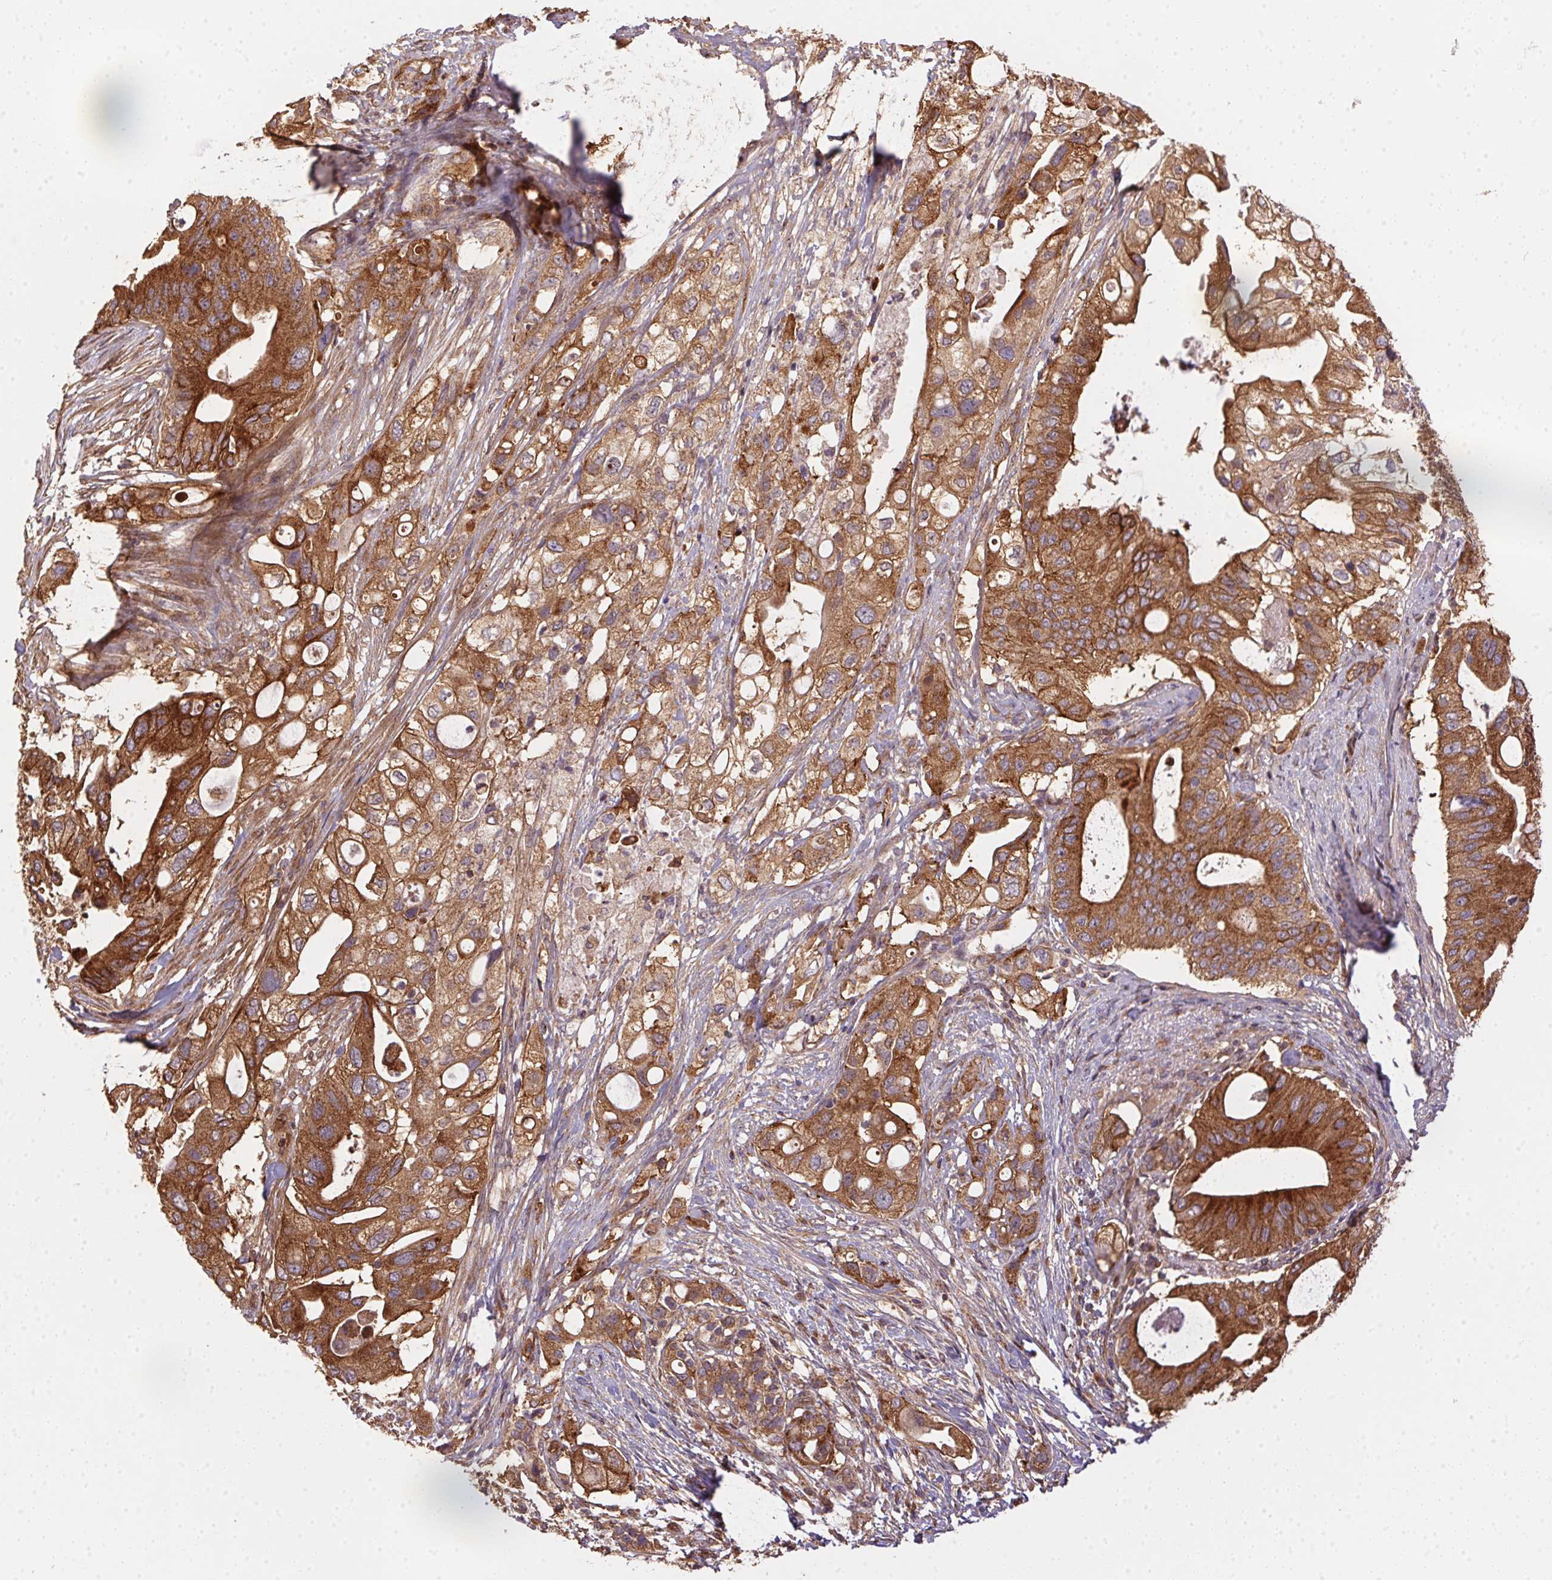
{"staining": {"intensity": "strong", "quantity": ">75%", "location": "cytoplasmic/membranous"}, "tissue": "pancreatic cancer", "cell_type": "Tumor cells", "image_type": "cancer", "snomed": [{"axis": "morphology", "description": "Adenocarcinoma, NOS"}, {"axis": "topography", "description": "Pancreas"}], "caption": "Immunohistochemical staining of pancreatic cancer displays high levels of strong cytoplasmic/membranous protein staining in about >75% of tumor cells. (DAB (3,3'-diaminobenzidine) = brown stain, brightfield microscopy at high magnification).", "gene": "USE1", "patient": {"sex": "female", "age": 72}}